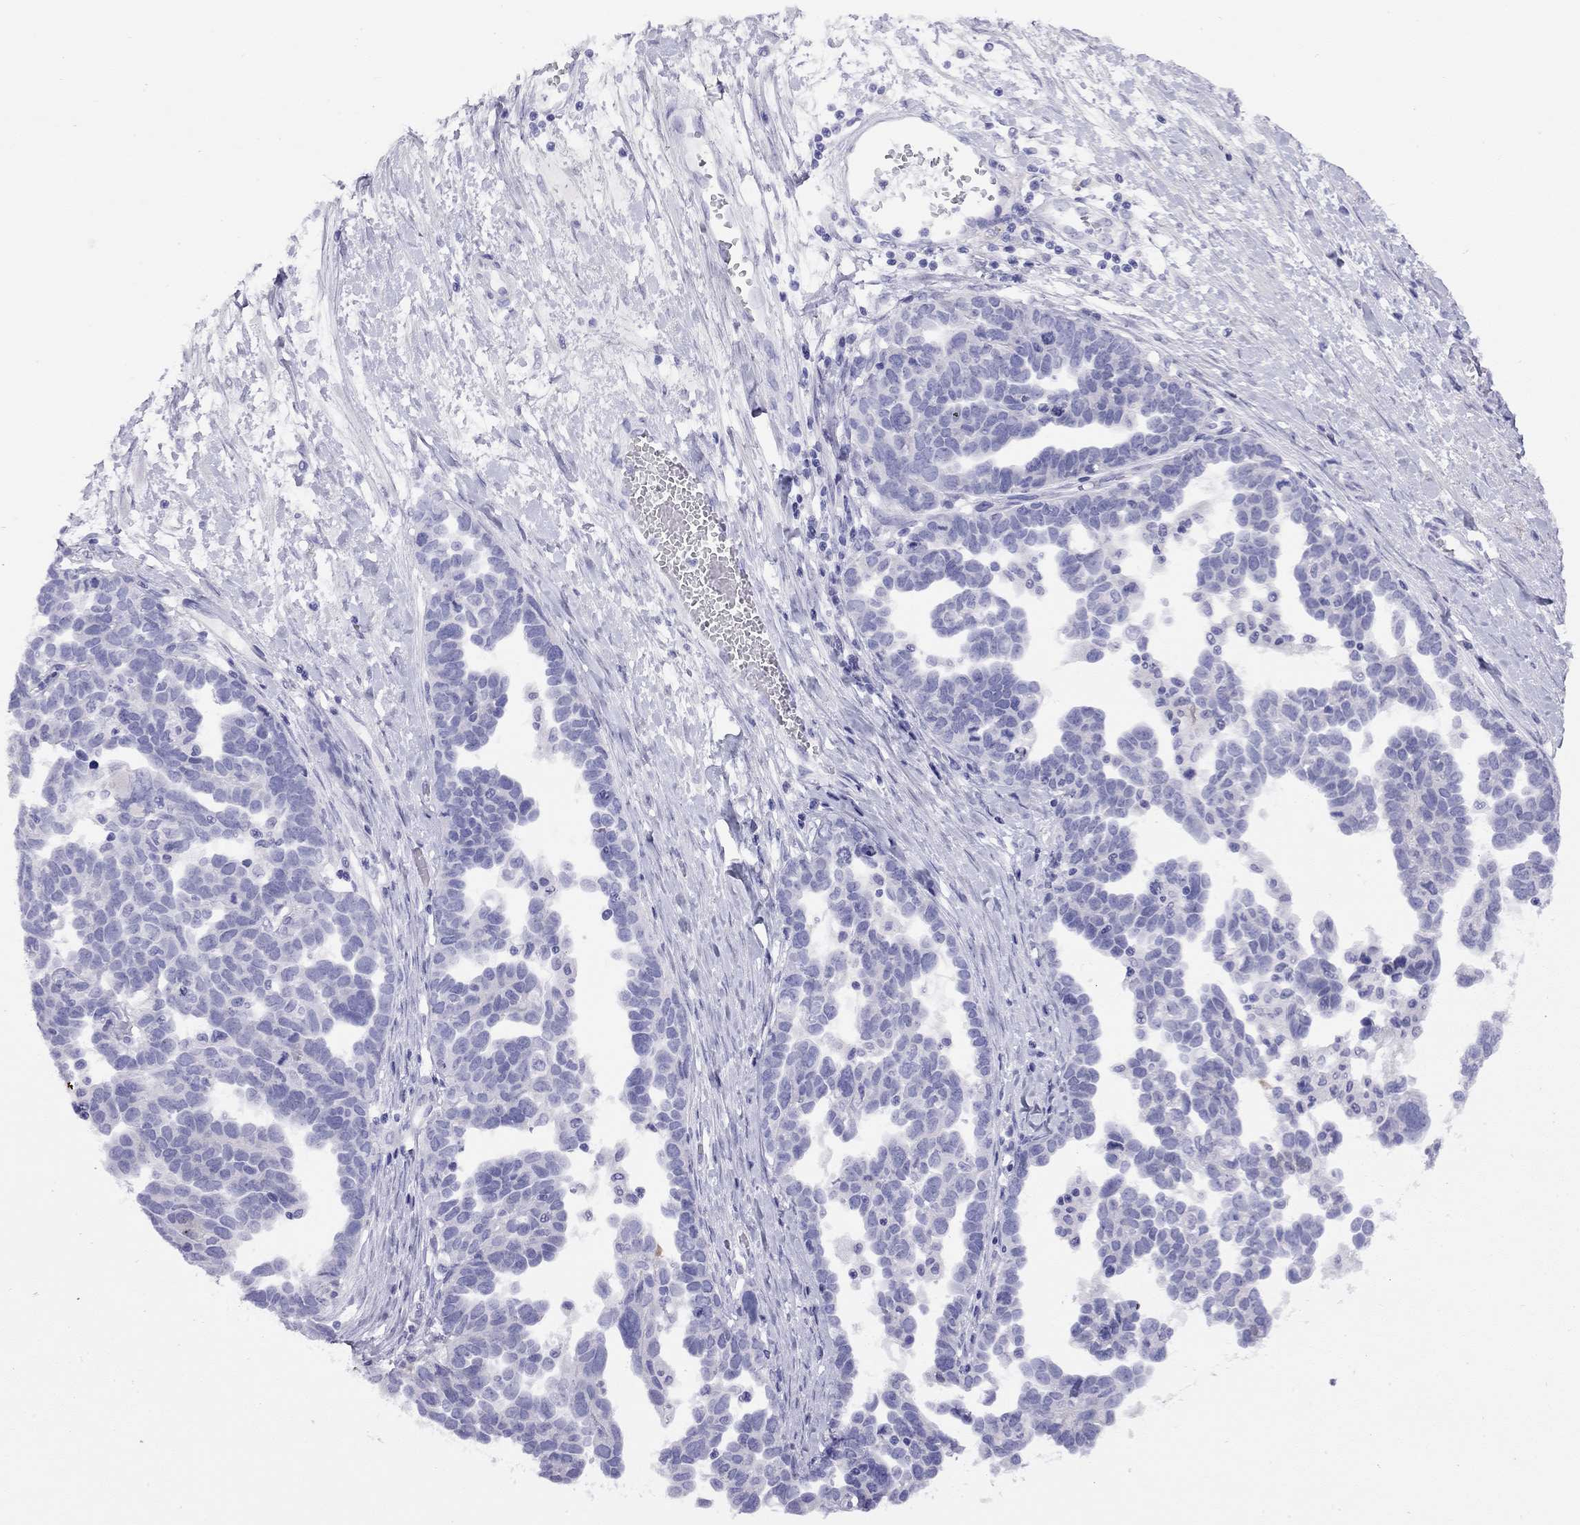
{"staining": {"intensity": "negative", "quantity": "none", "location": "none"}, "tissue": "ovarian cancer", "cell_type": "Tumor cells", "image_type": "cancer", "snomed": [{"axis": "morphology", "description": "Cystadenocarcinoma, serous, NOS"}, {"axis": "topography", "description": "Ovary"}], "caption": "Tumor cells show no significant staining in ovarian serous cystadenocarcinoma. The staining was performed using DAB to visualize the protein expression in brown, while the nuclei were stained in blue with hematoxylin (Magnification: 20x).", "gene": "CPNE4", "patient": {"sex": "female", "age": 54}}